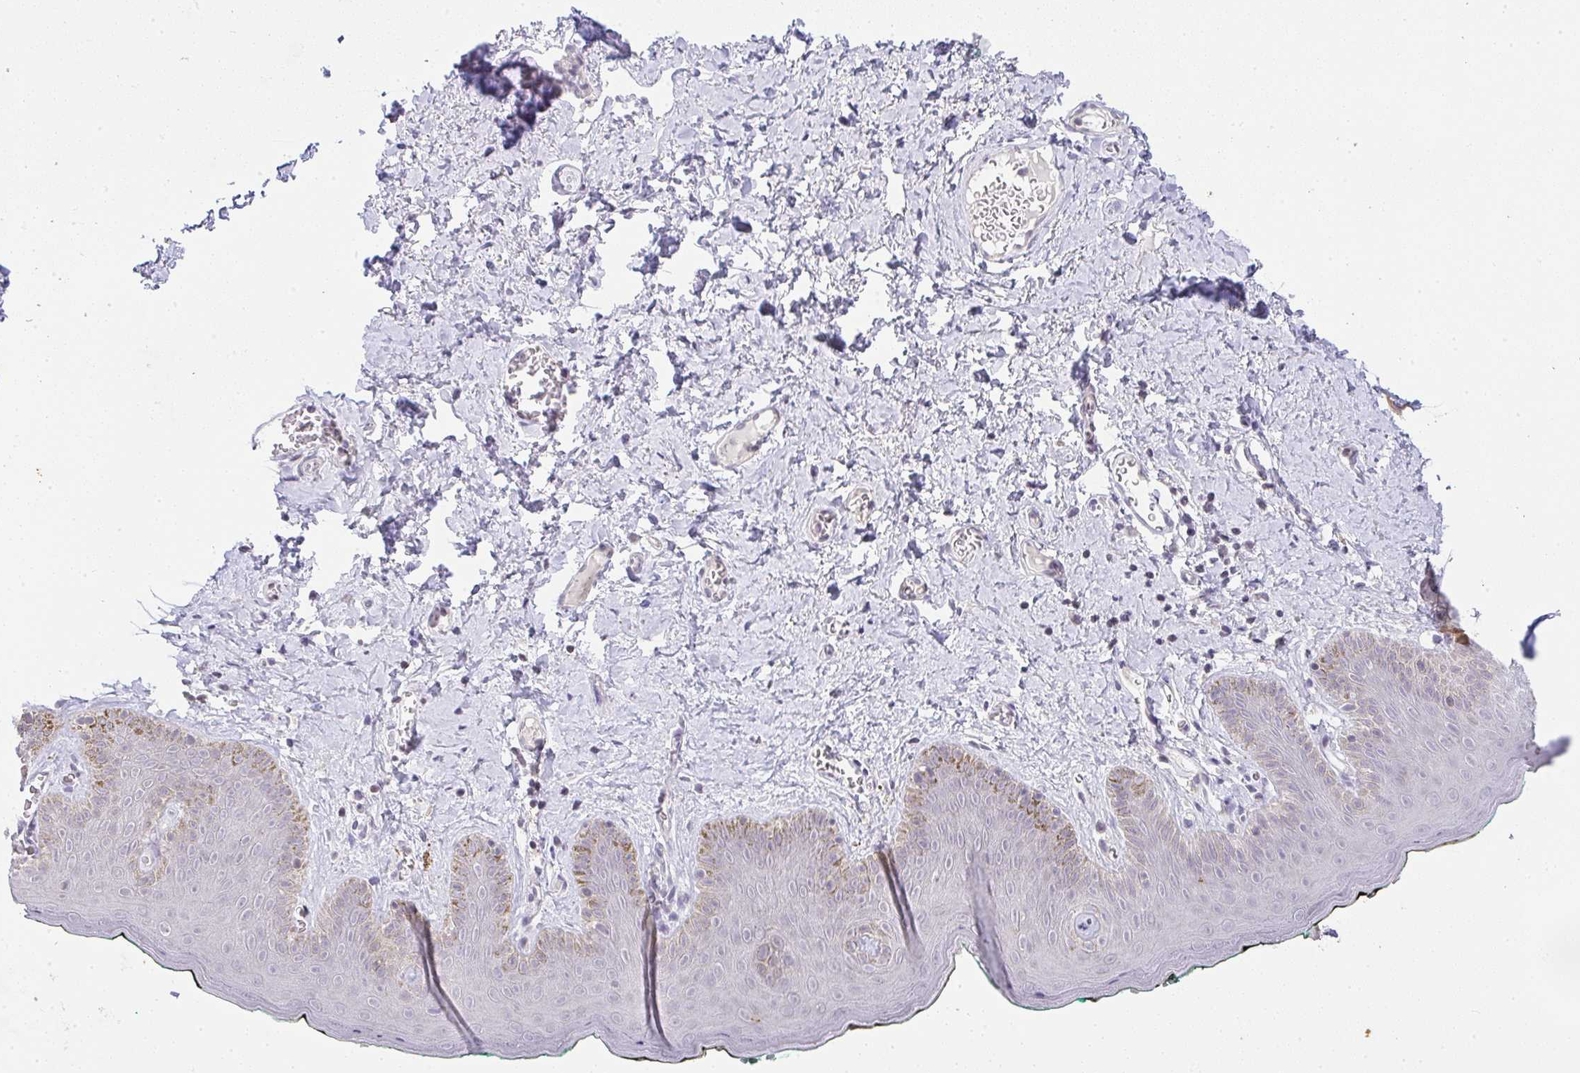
{"staining": {"intensity": "negative", "quantity": "none", "location": "none"}, "tissue": "skin", "cell_type": "Epidermal cells", "image_type": "normal", "snomed": [{"axis": "morphology", "description": "Normal tissue, NOS"}, {"axis": "topography", "description": "Vulva"}, {"axis": "topography", "description": "Peripheral nerve tissue"}], "caption": "The IHC image has no significant staining in epidermal cells of skin. The staining was performed using DAB to visualize the protein expression in brown, while the nuclei were stained in blue with hematoxylin (Magnification: 20x).", "gene": "CACNA1S", "patient": {"sex": "female", "age": 66}}